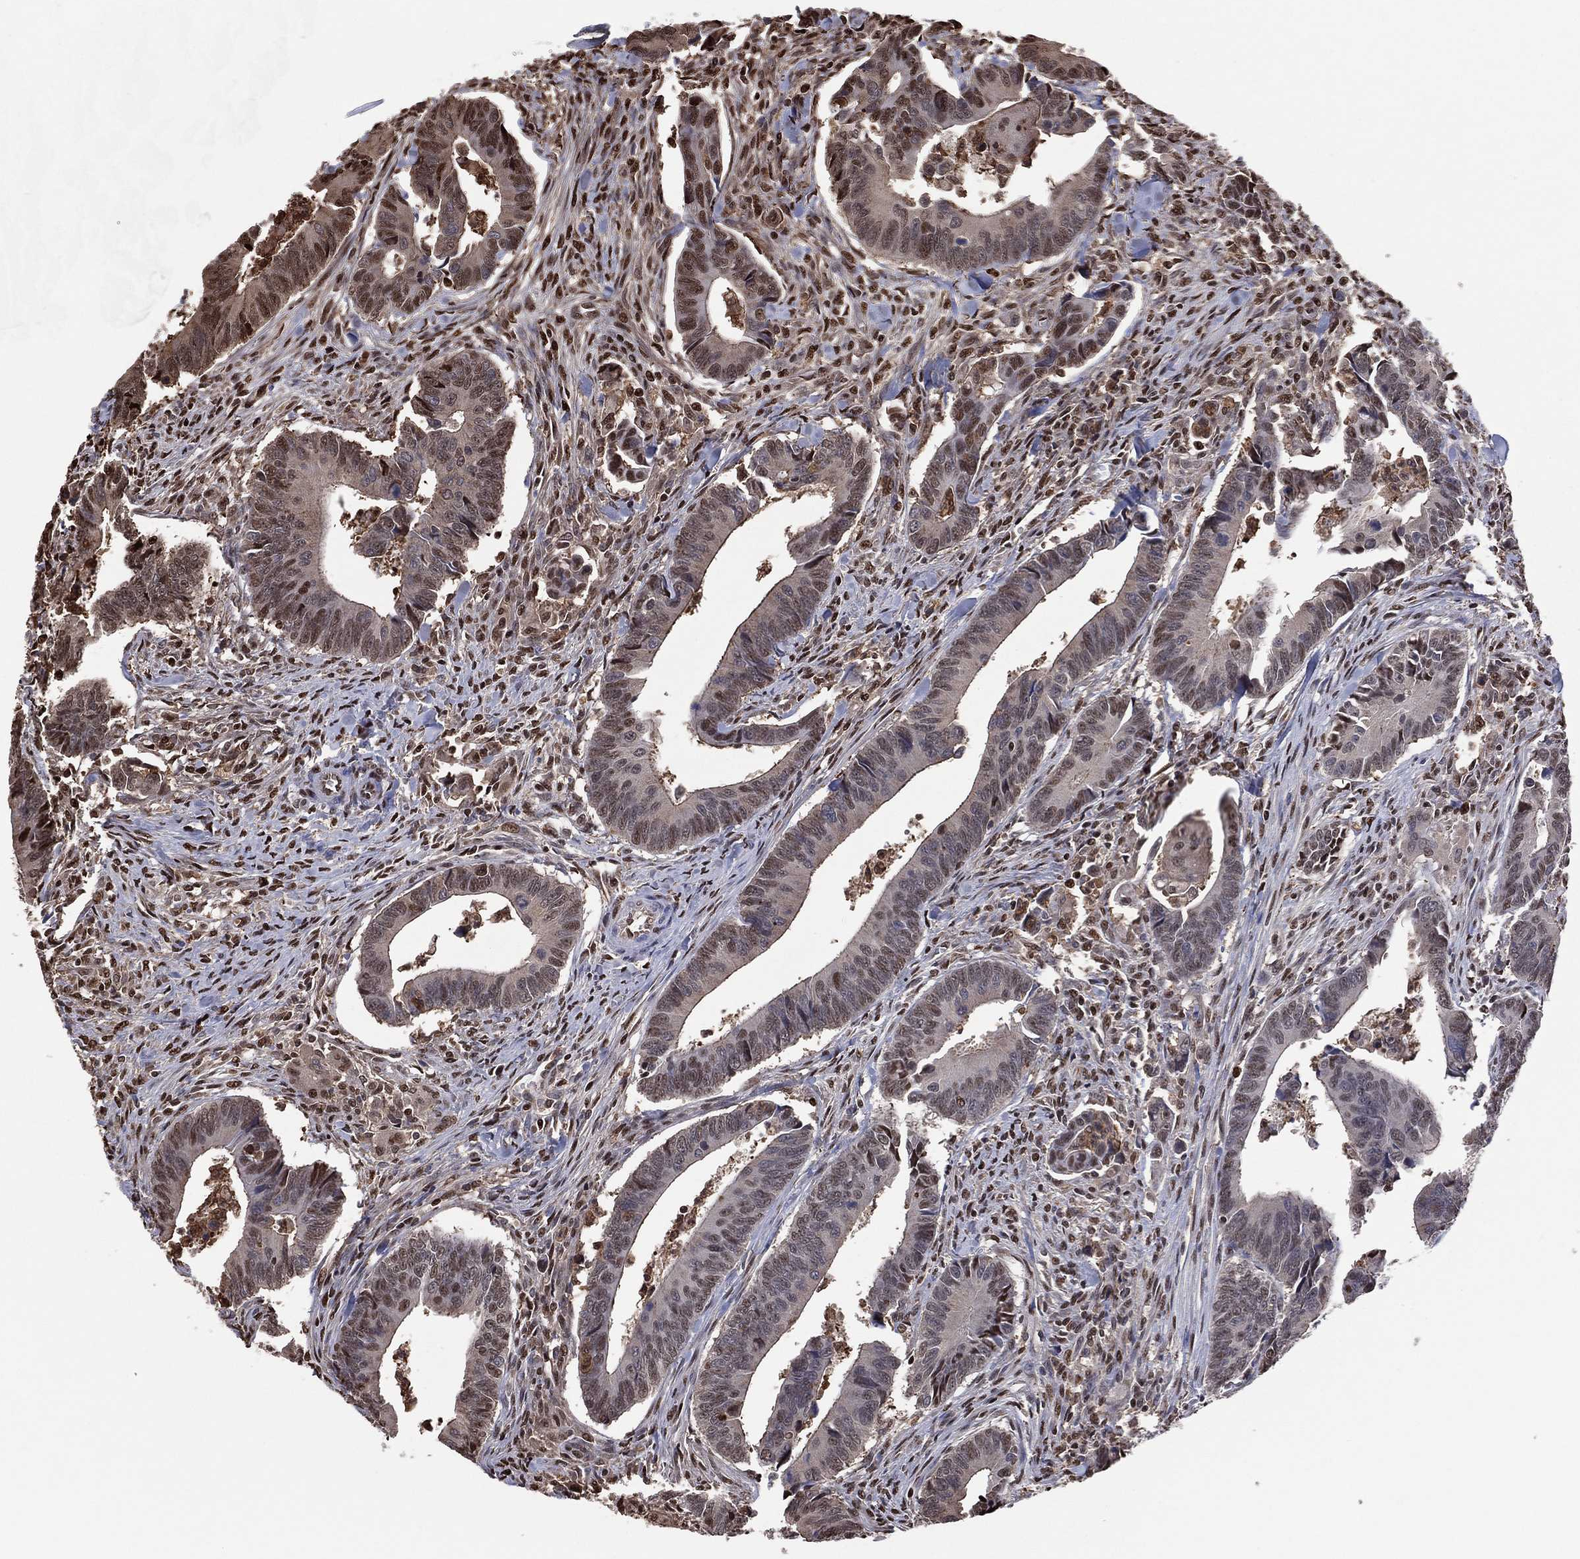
{"staining": {"intensity": "strong", "quantity": "25%-75%", "location": "nuclear"}, "tissue": "colorectal cancer", "cell_type": "Tumor cells", "image_type": "cancer", "snomed": [{"axis": "morphology", "description": "Adenocarcinoma, NOS"}, {"axis": "topography", "description": "Rectum"}], "caption": "Colorectal cancer (adenocarcinoma) was stained to show a protein in brown. There is high levels of strong nuclear staining in approximately 25%-75% of tumor cells.", "gene": "GAPDH", "patient": {"sex": "male", "age": 67}}